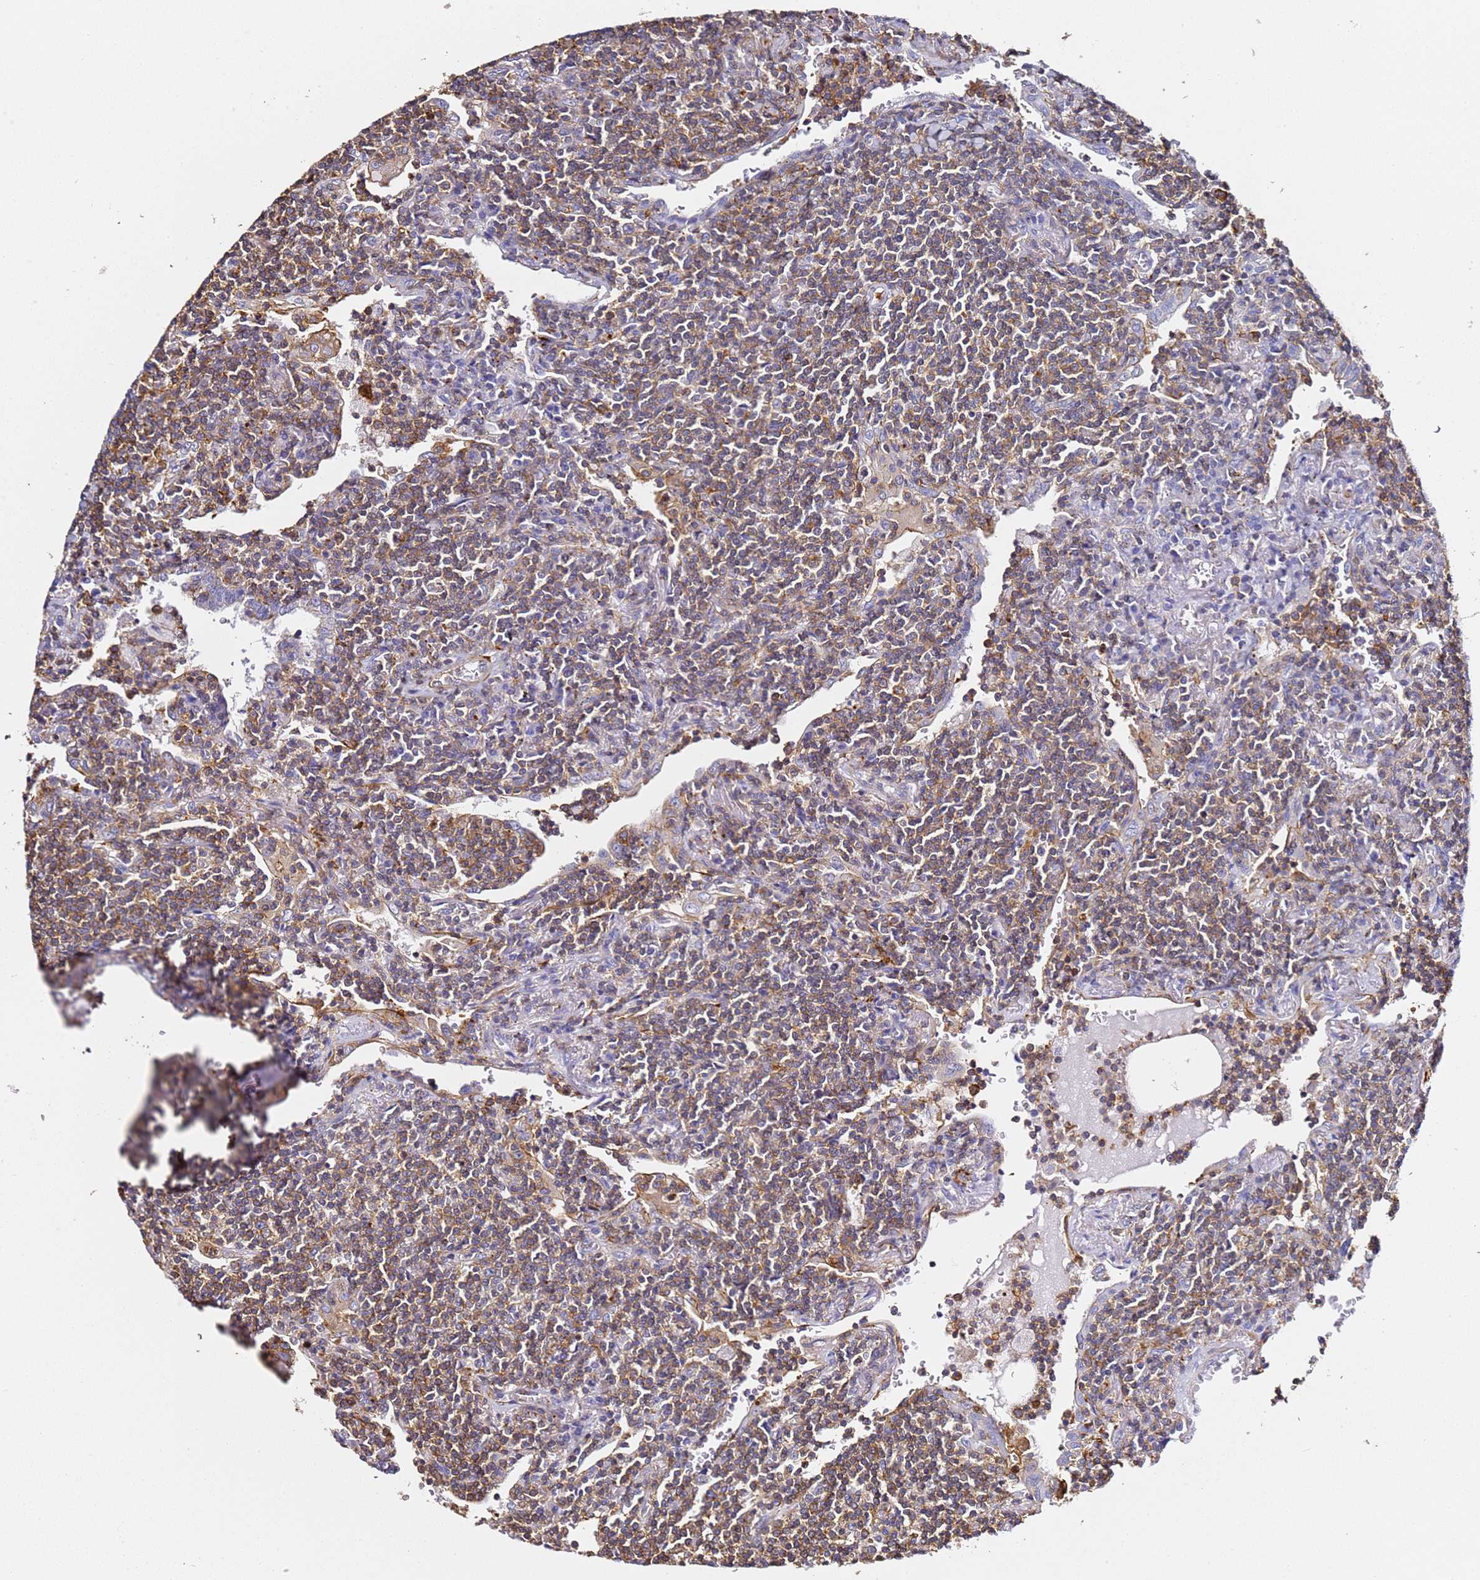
{"staining": {"intensity": "moderate", "quantity": "25%-75%", "location": "cytoplasmic/membranous"}, "tissue": "lymphoma", "cell_type": "Tumor cells", "image_type": "cancer", "snomed": [{"axis": "morphology", "description": "Malignant lymphoma, non-Hodgkin's type, Low grade"}, {"axis": "topography", "description": "Lung"}], "caption": "Immunohistochemistry (IHC) (DAB (3,3'-diaminobenzidine)) staining of human malignant lymphoma, non-Hodgkin's type (low-grade) displays moderate cytoplasmic/membranous protein positivity in approximately 25%-75% of tumor cells. The staining was performed using DAB, with brown indicating positive protein expression. Nuclei are stained blue with hematoxylin.", "gene": "ZNF671", "patient": {"sex": "female", "age": 71}}